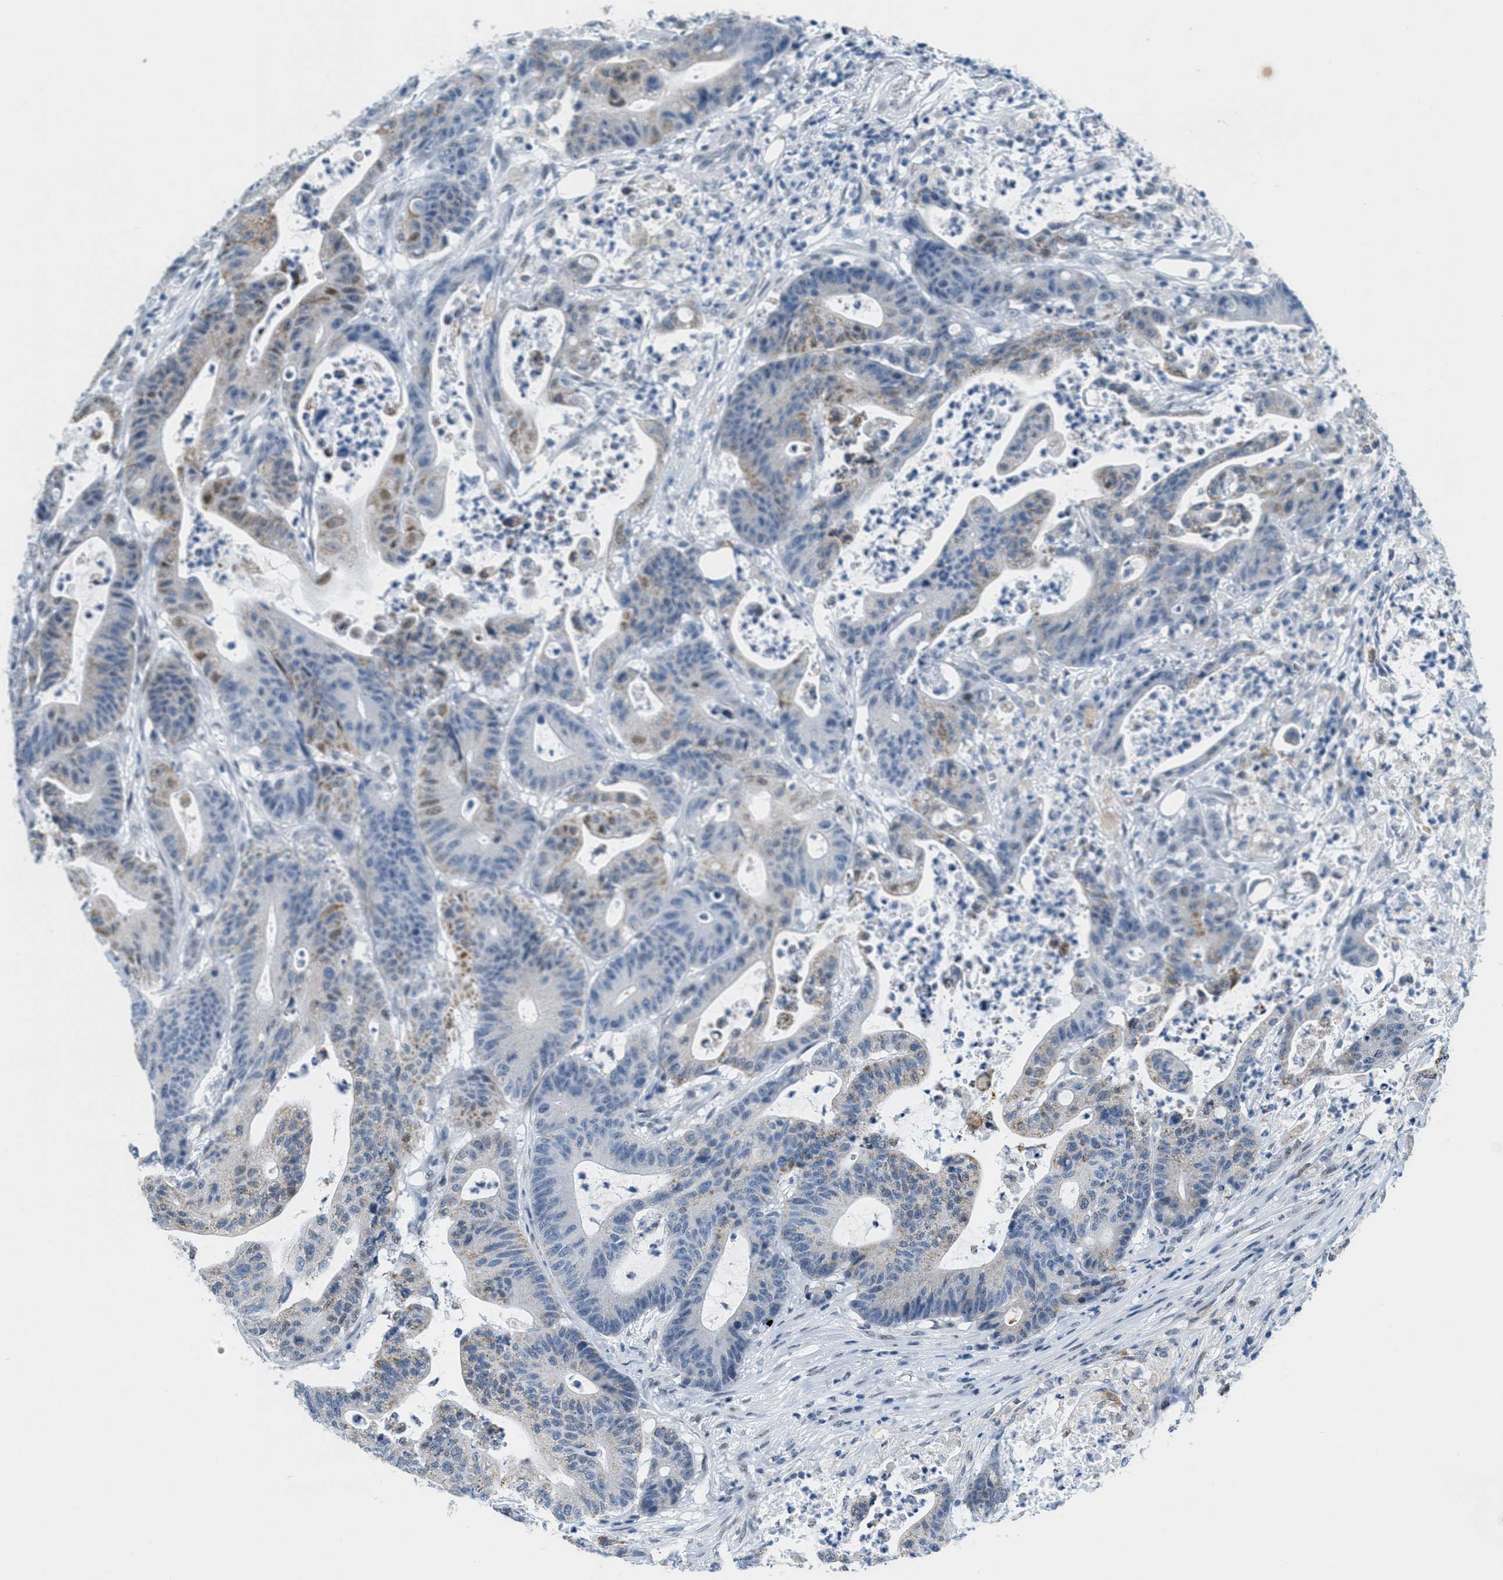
{"staining": {"intensity": "moderate", "quantity": "<25%", "location": "cytoplasmic/membranous"}, "tissue": "colorectal cancer", "cell_type": "Tumor cells", "image_type": "cancer", "snomed": [{"axis": "morphology", "description": "Adenocarcinoma, NOS"}, {"axis": "topography", "description": "Colon"}], "caption": "Moderate cytoplasmic/membranous protein staining is appreciated in about <25% of tumor cells in colorectal cancer (adenocarcinoma).", "gene": "HS3ST2", "patient": {"sex": "female", "age": 84}}